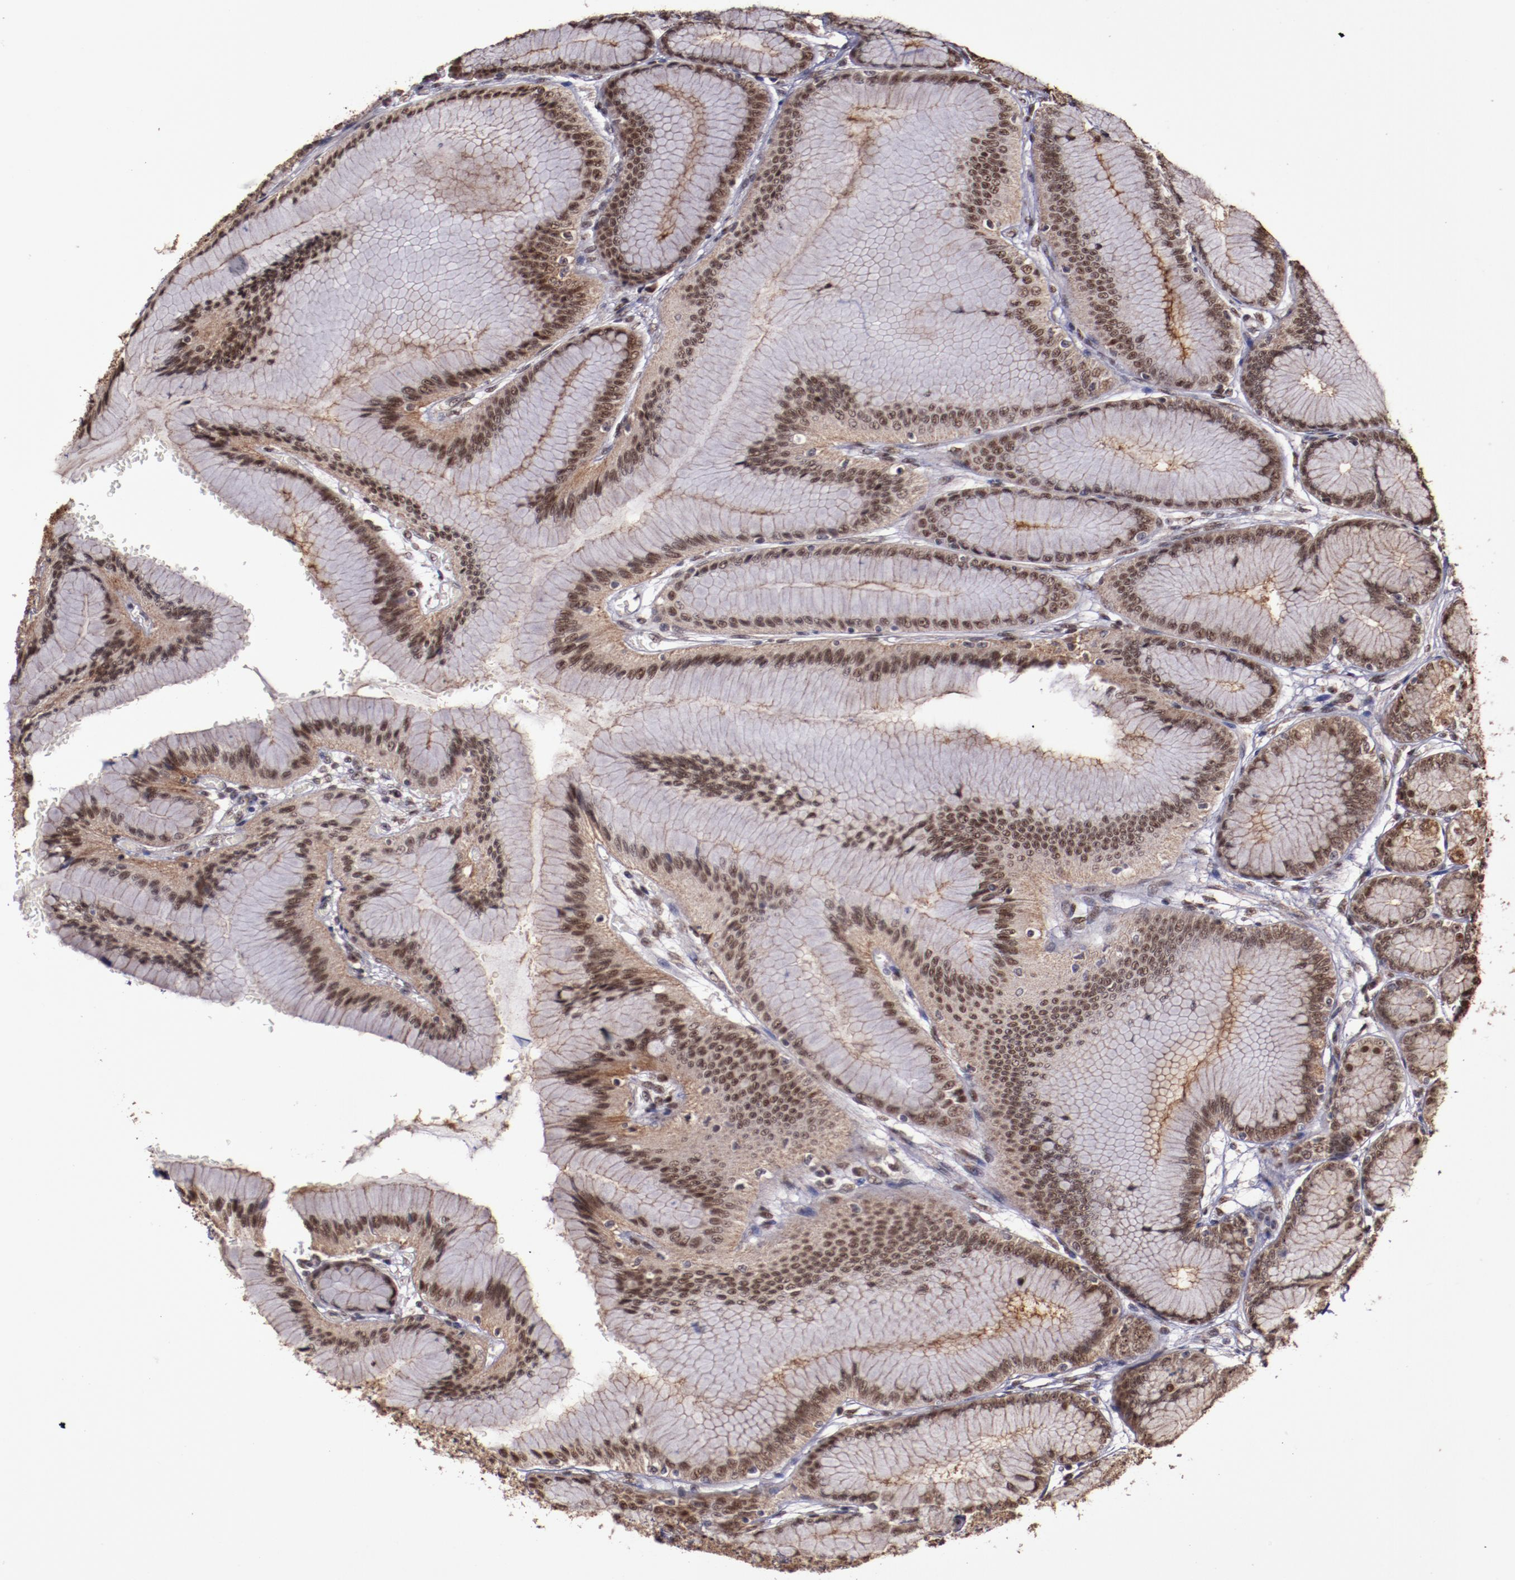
{"staining": {"intensity": "strong", "quantity": ">75%", "location": "cytoplasmic/membranous,nuclear"}, "tissue": "stomach", "cell_type": "Glandular cells", "image_type": "normal", "snomed": [{"axis": "morphology", "description": "Normal tissue, NOS"}, {"axis": "morphology", "description": "Adenocarcinoma, NOS"}, {"axis": "topography", "description": "Stomach"}, {"axis": "topography", "description": "Stomach, lower"}], "caption": "The photomicrograph reveals immunohistochemical staining of benign stomach. There is strong cytoplasmic/membranous,nuclear positivity is seen in approximately >75% of glandular cells. Nuclei are stained in blue.", "gene": "CECR2", "patient": {"sex": "female", "age": 65}}